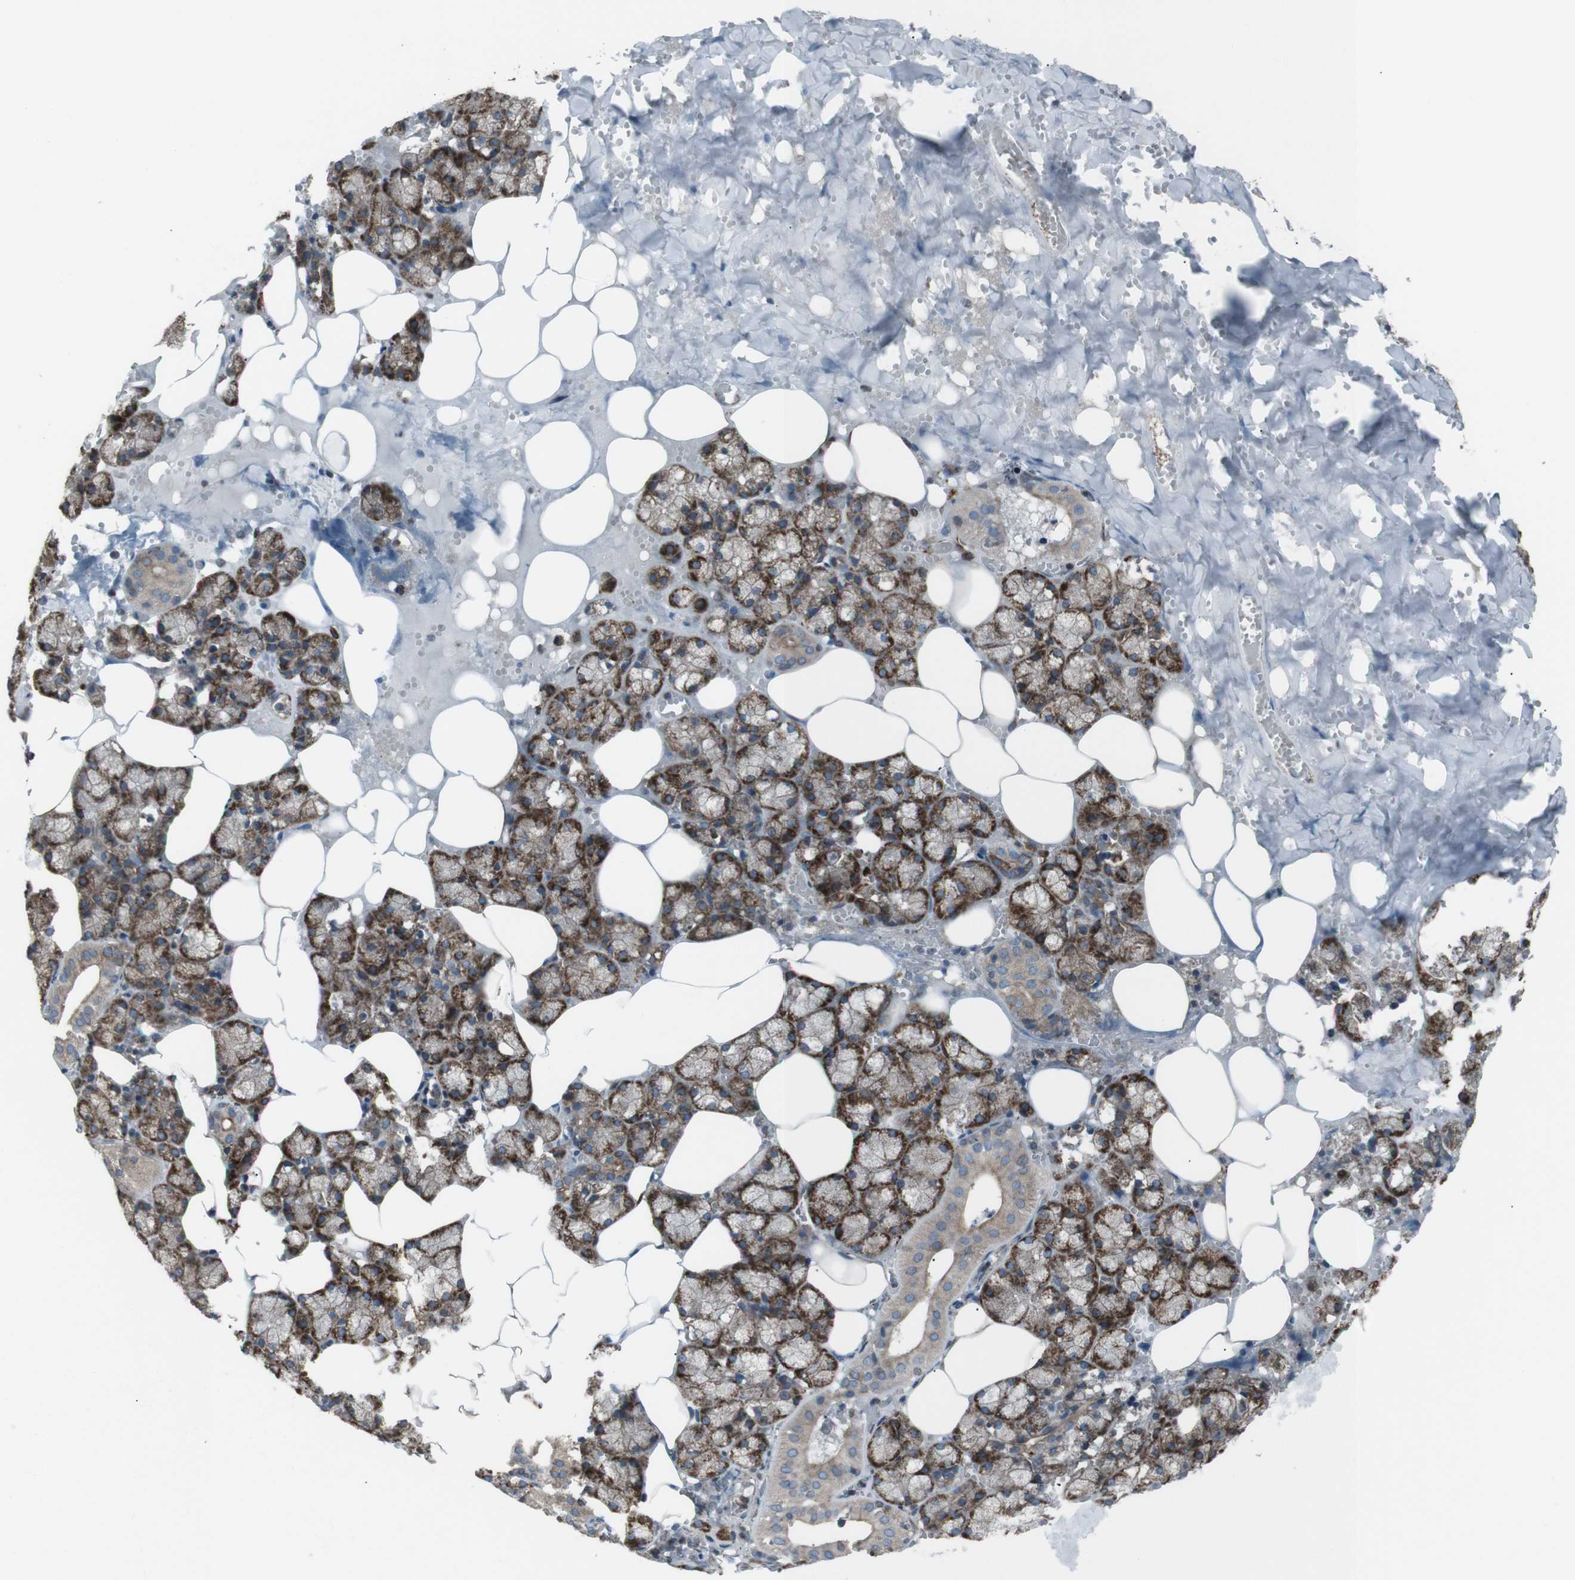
{"staining": {"intensity": "moderate", "quantity": ">75%", "location": "cytoplasmic/membranous"}, "tissue": "salivary gland", "cell_type": "Glandular cells", "image_type": "normal", "snomed": [{"axis": "morphology", "description": "Normal tissue, NOS"}, {"axis": "topography", "description": "Salivary gland"}], "caption": "DAB immunohistochemical staining of unremarkable human salivary gland reveals moderate cytoplasmic/membranous protein expression in approximately >75% of glandular cells.", "gene": "LNPK", "patient": {"sex": "male", "age": 62}}